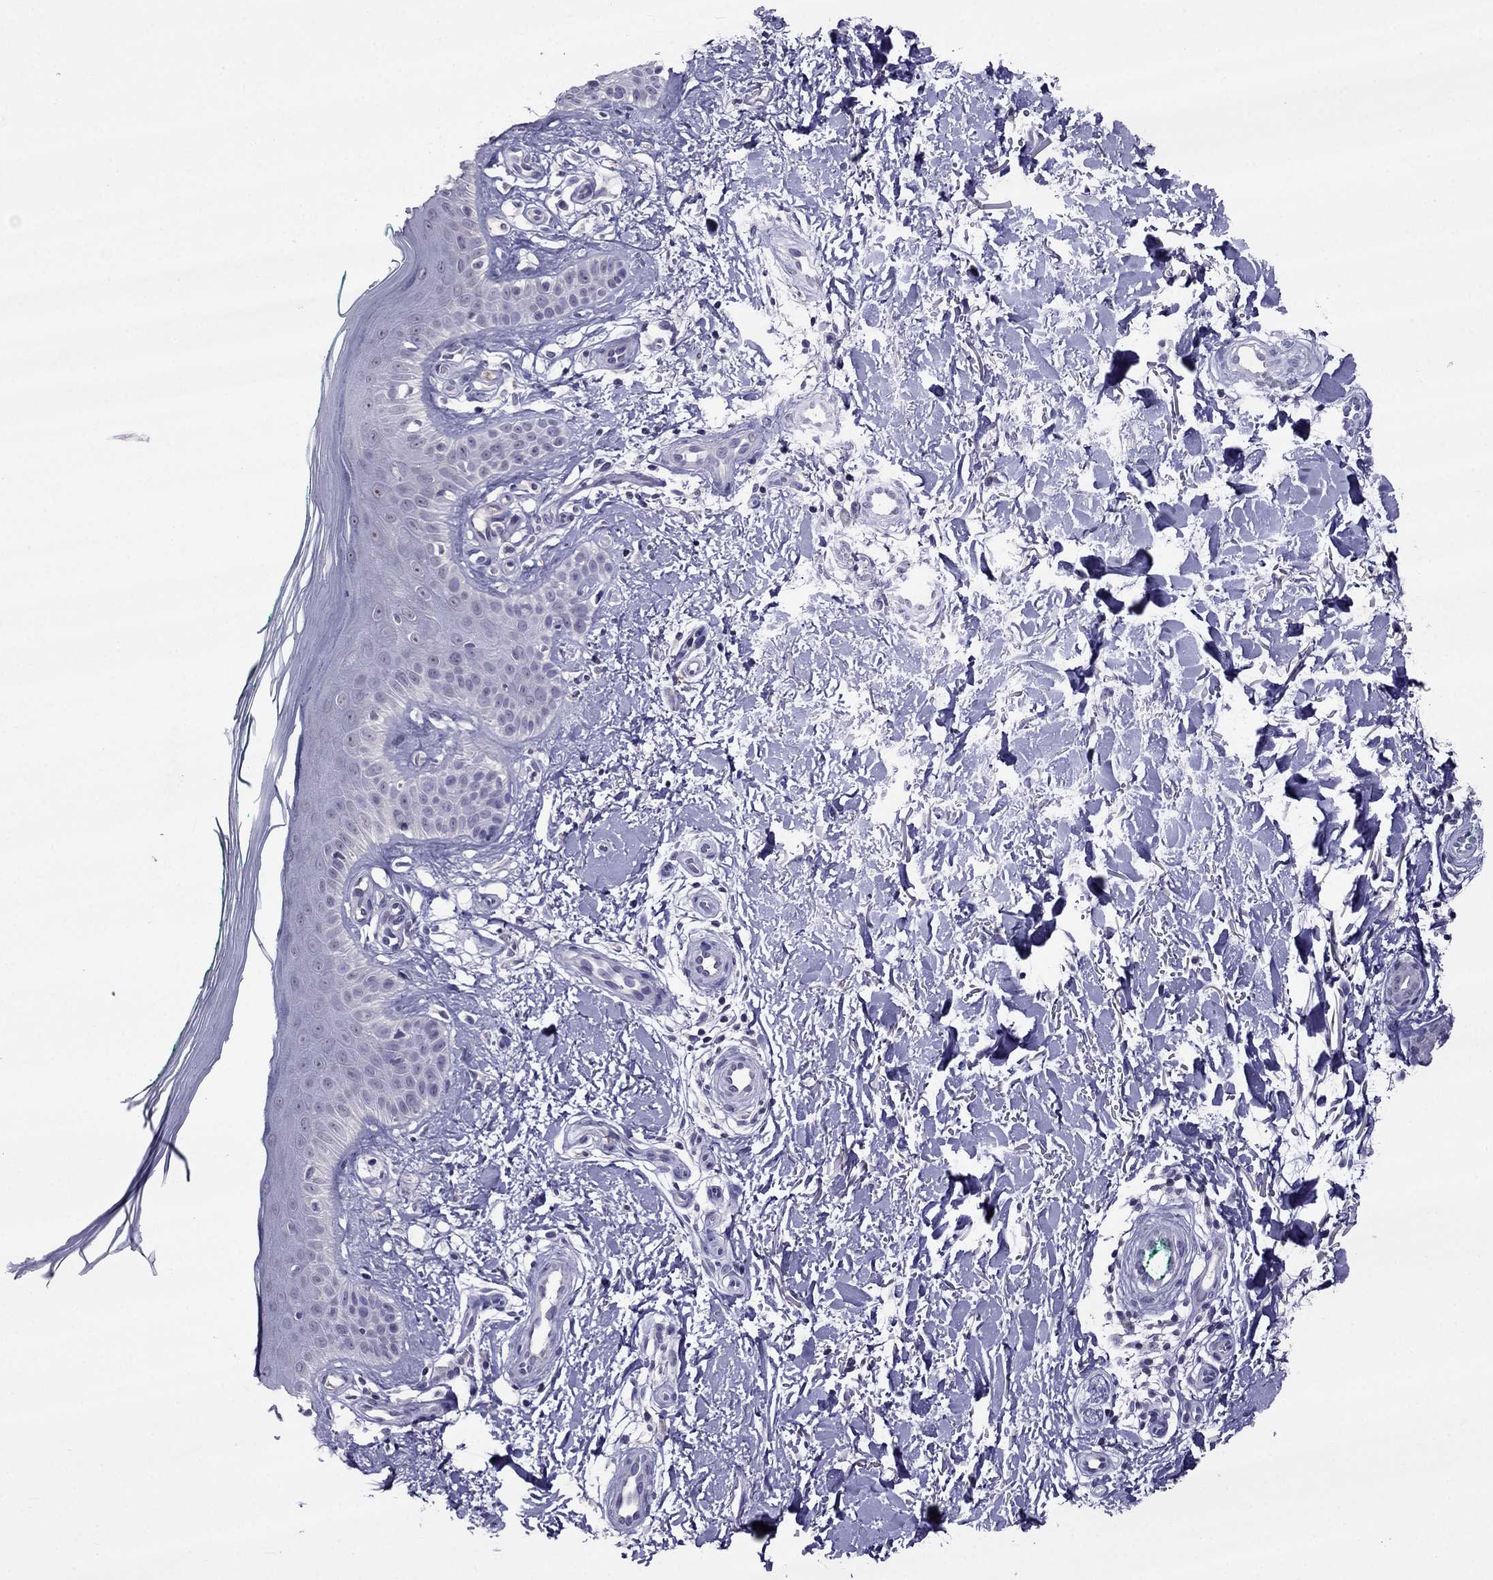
{"staining": {"intensity": "negative", "quantity": "none", "location": "none"}, "tissue": "skin", "cell_type": "Fibroblasts", "image_type": "normal", "snomed": [{"axis": "morphology", "description": "Normal tissue, NOS"}, {"axis": "morphology", "description": "Inflammation, NOS"}, {"axis": "morphology", "description": "Fibrosis, NOS"}, {"axis": "topography", "description": "Skin"}], "caption": "Benign skin was stained to show a protein in brown. There is no significant staining in fibroblasts.", "gene": "SPTBN4", "patient": {"sex": "male", "age": 71}}